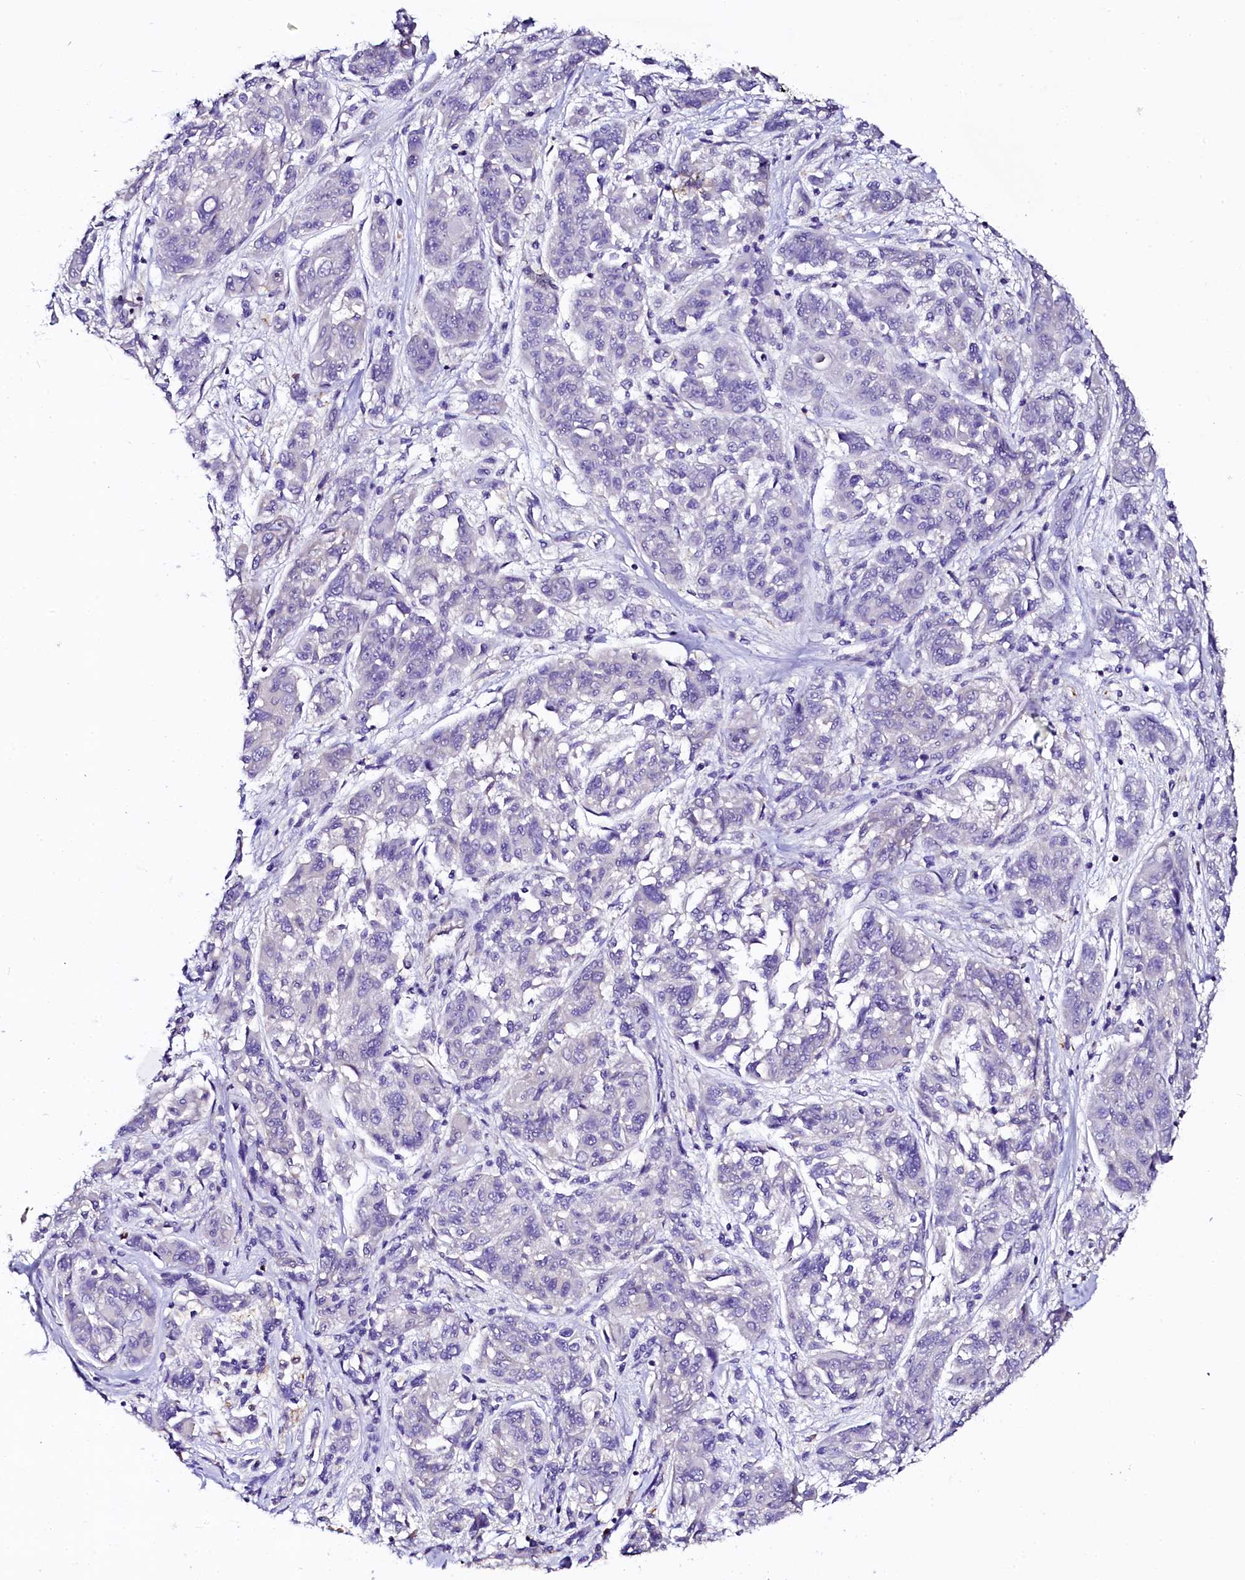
{"staining": {"intensity": "negative", "quantity": "none", "location": "none"}, "tissue": "melanoma", "cell_type": "Tumor cells", "image_type": "cancer", "snomed": [{"axis": "morphology", "description": "Malignant melanoma, NOS"}, {"axis": "topography", "description": "Skin"}], "caption": "Human melanoma stained for a protein using IHC shows no positivity in tumor cells.", "gene": "NAA16", "patient": {"sex": "male", "age": 53}}